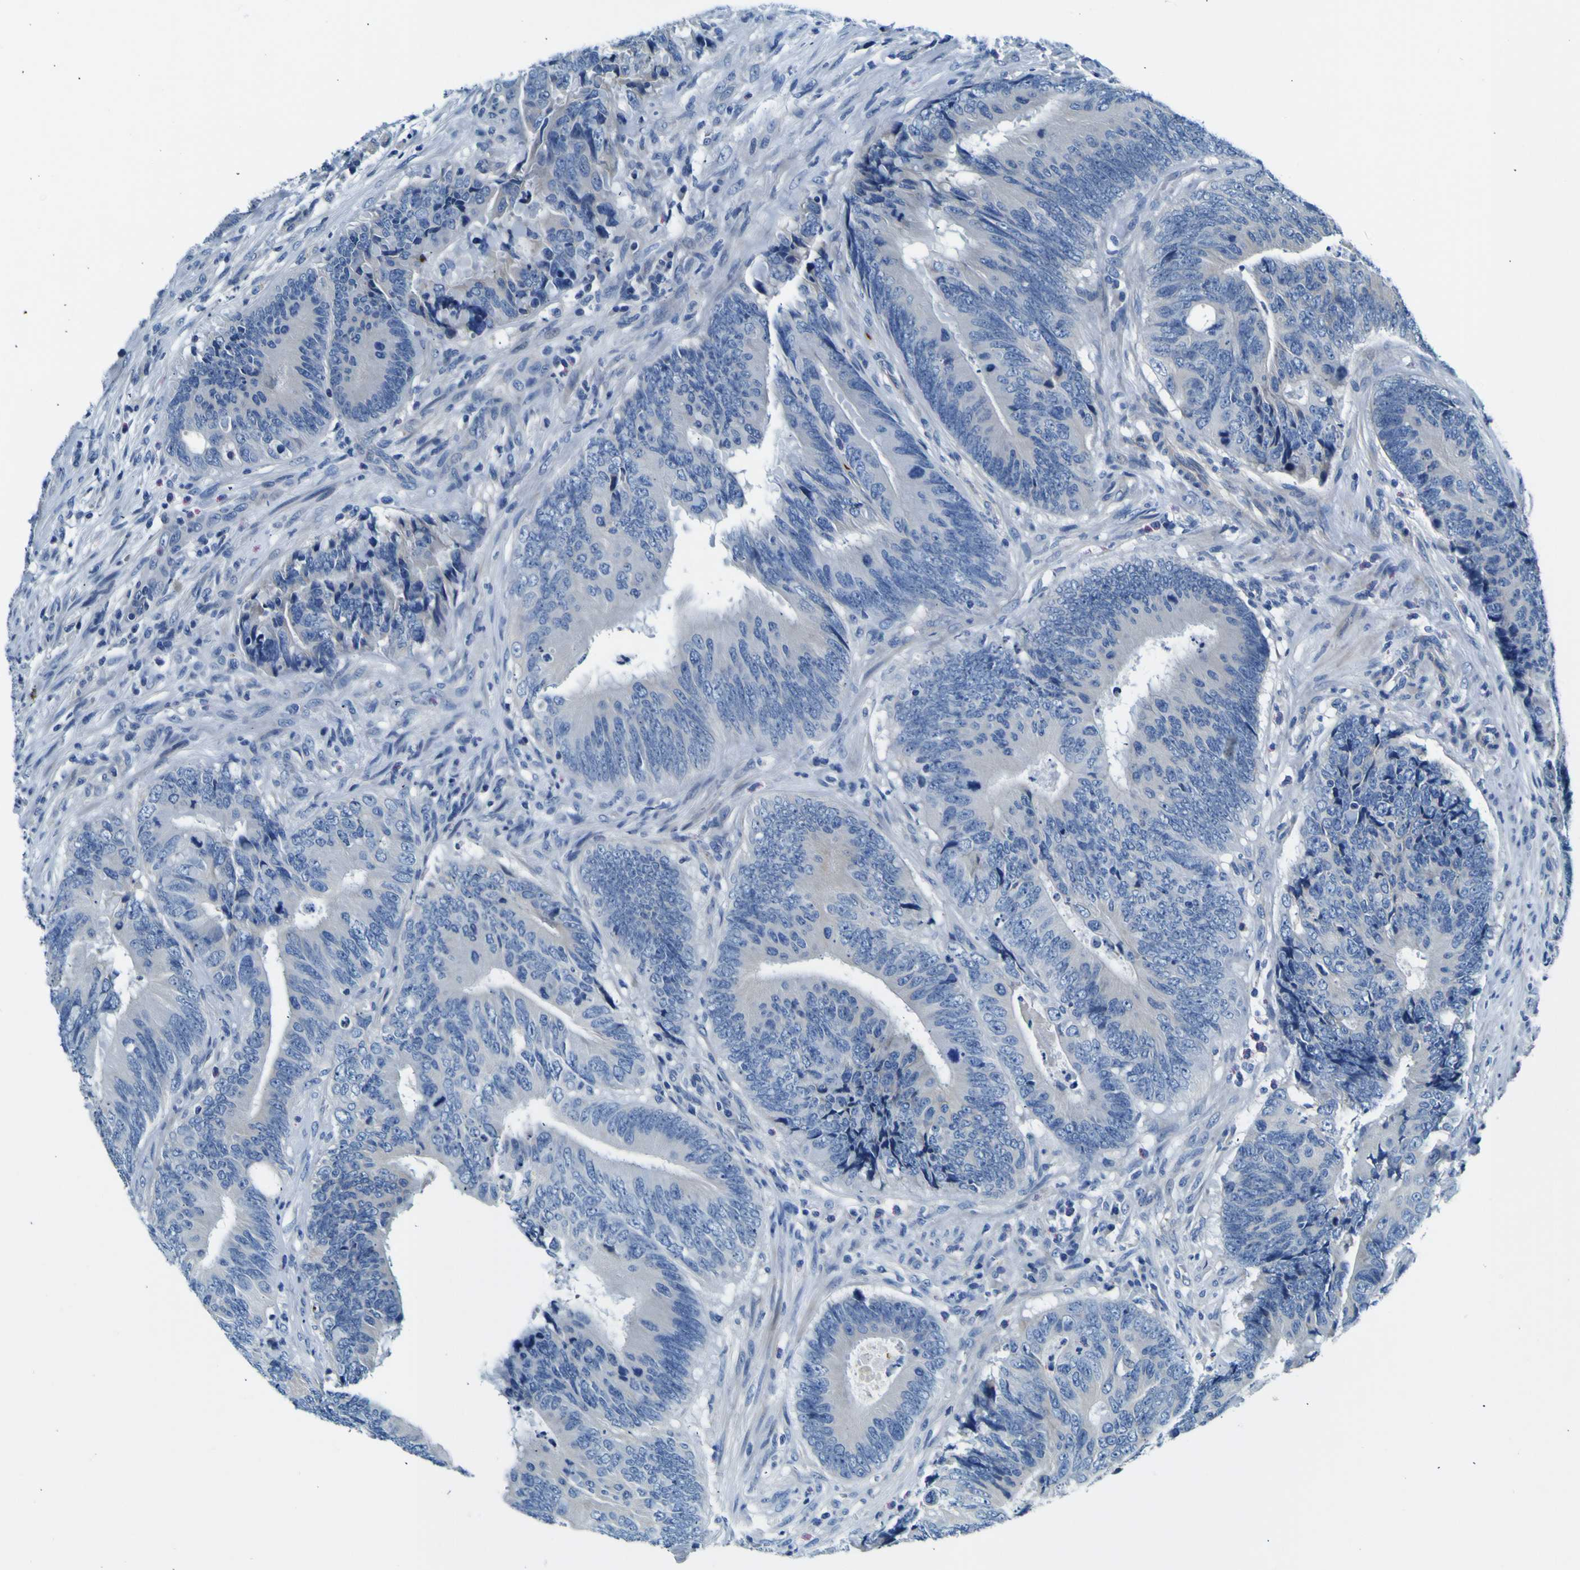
{"staining": {"intensity": "negative", "quantity": "none", "location": "none"}, "tissue": "colorectal cancer", "cell_type": "Tumor cells", "image_type": "cancer", "snomed": [{"axis": "morphology", "description": "Normal tissue, NOS"}, {"axis": "morphology", "description": "Adenocarcinoma, NOS"}, {"axis": "topography", "description": "Colon"}], "caption": "This image is of colorectal adenocarcinoma stained with immunohistochemistry (IHC) to label a protein in brown with the nuclei are counter-stained blue. There is no positivity in tumor cells.", "gene": "ADGRA2", "patient": {"sex": "male", "age": 56}}